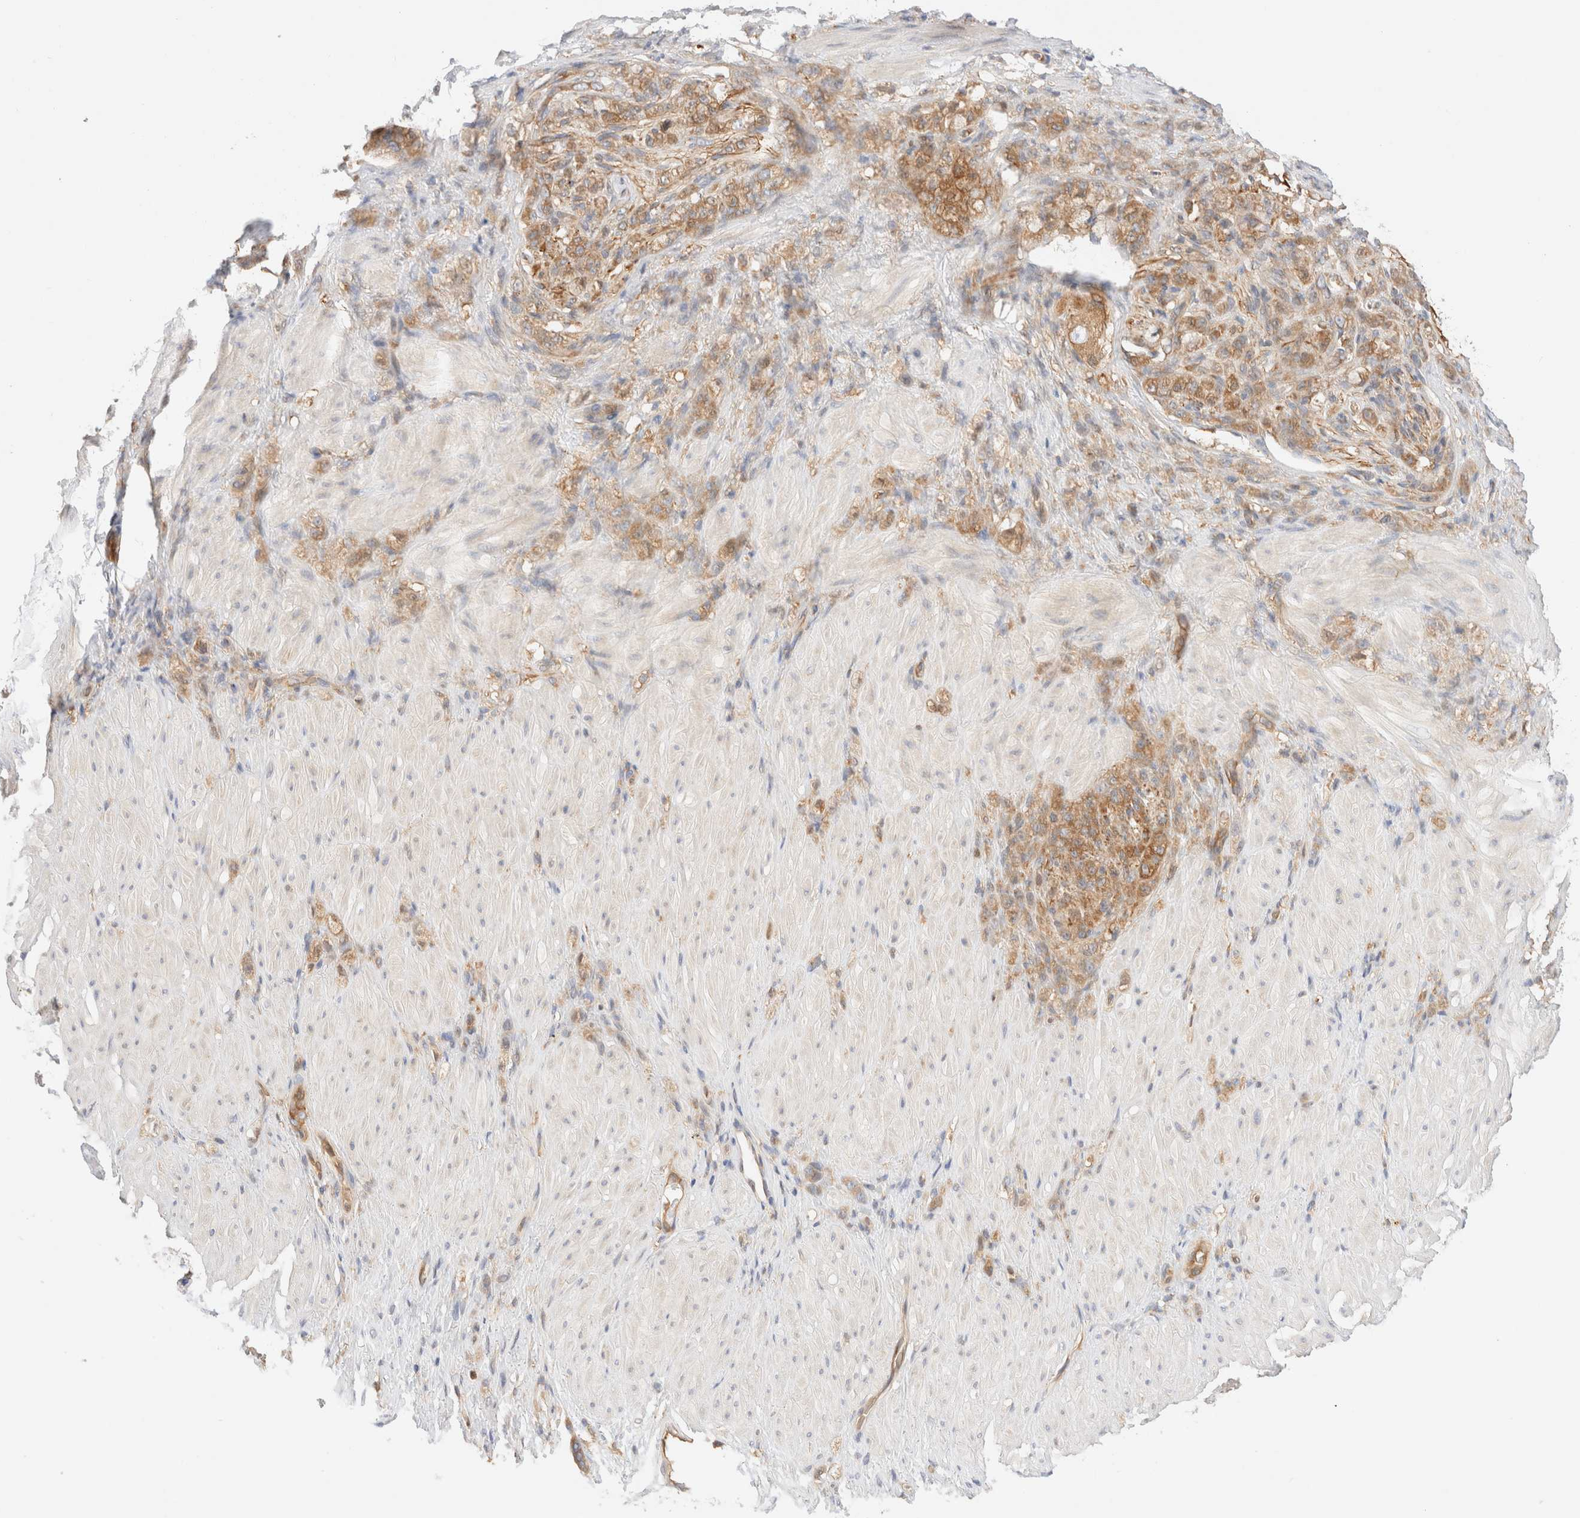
{"staining": {"intensity": "moderate", "quantity": ">75%", "location": "cytoplasmic/membranous"}, "tissue": "stomach cancer", "cell_type": "Tumor cells", "image_type": "cancer", "snomed": [{"axis": "morphology", "description": "Normal tissue, NOS"}, {"axis": "morphology", "description": "Adenocarcinoma, NOS"}, {"axis": "topography", "description": "Stomach"}], "caption": "Immunohistochemical staining of human adenocarcinoma (stomach) demonstrates medium levels of moderate cytoplasmic/membranous protein positivity in about >75% of tumor cells. (IHC, brightfield microscopy, high magnification).", "gene": "RABEP1", "patient": {"sex": "male", "age": 82}}